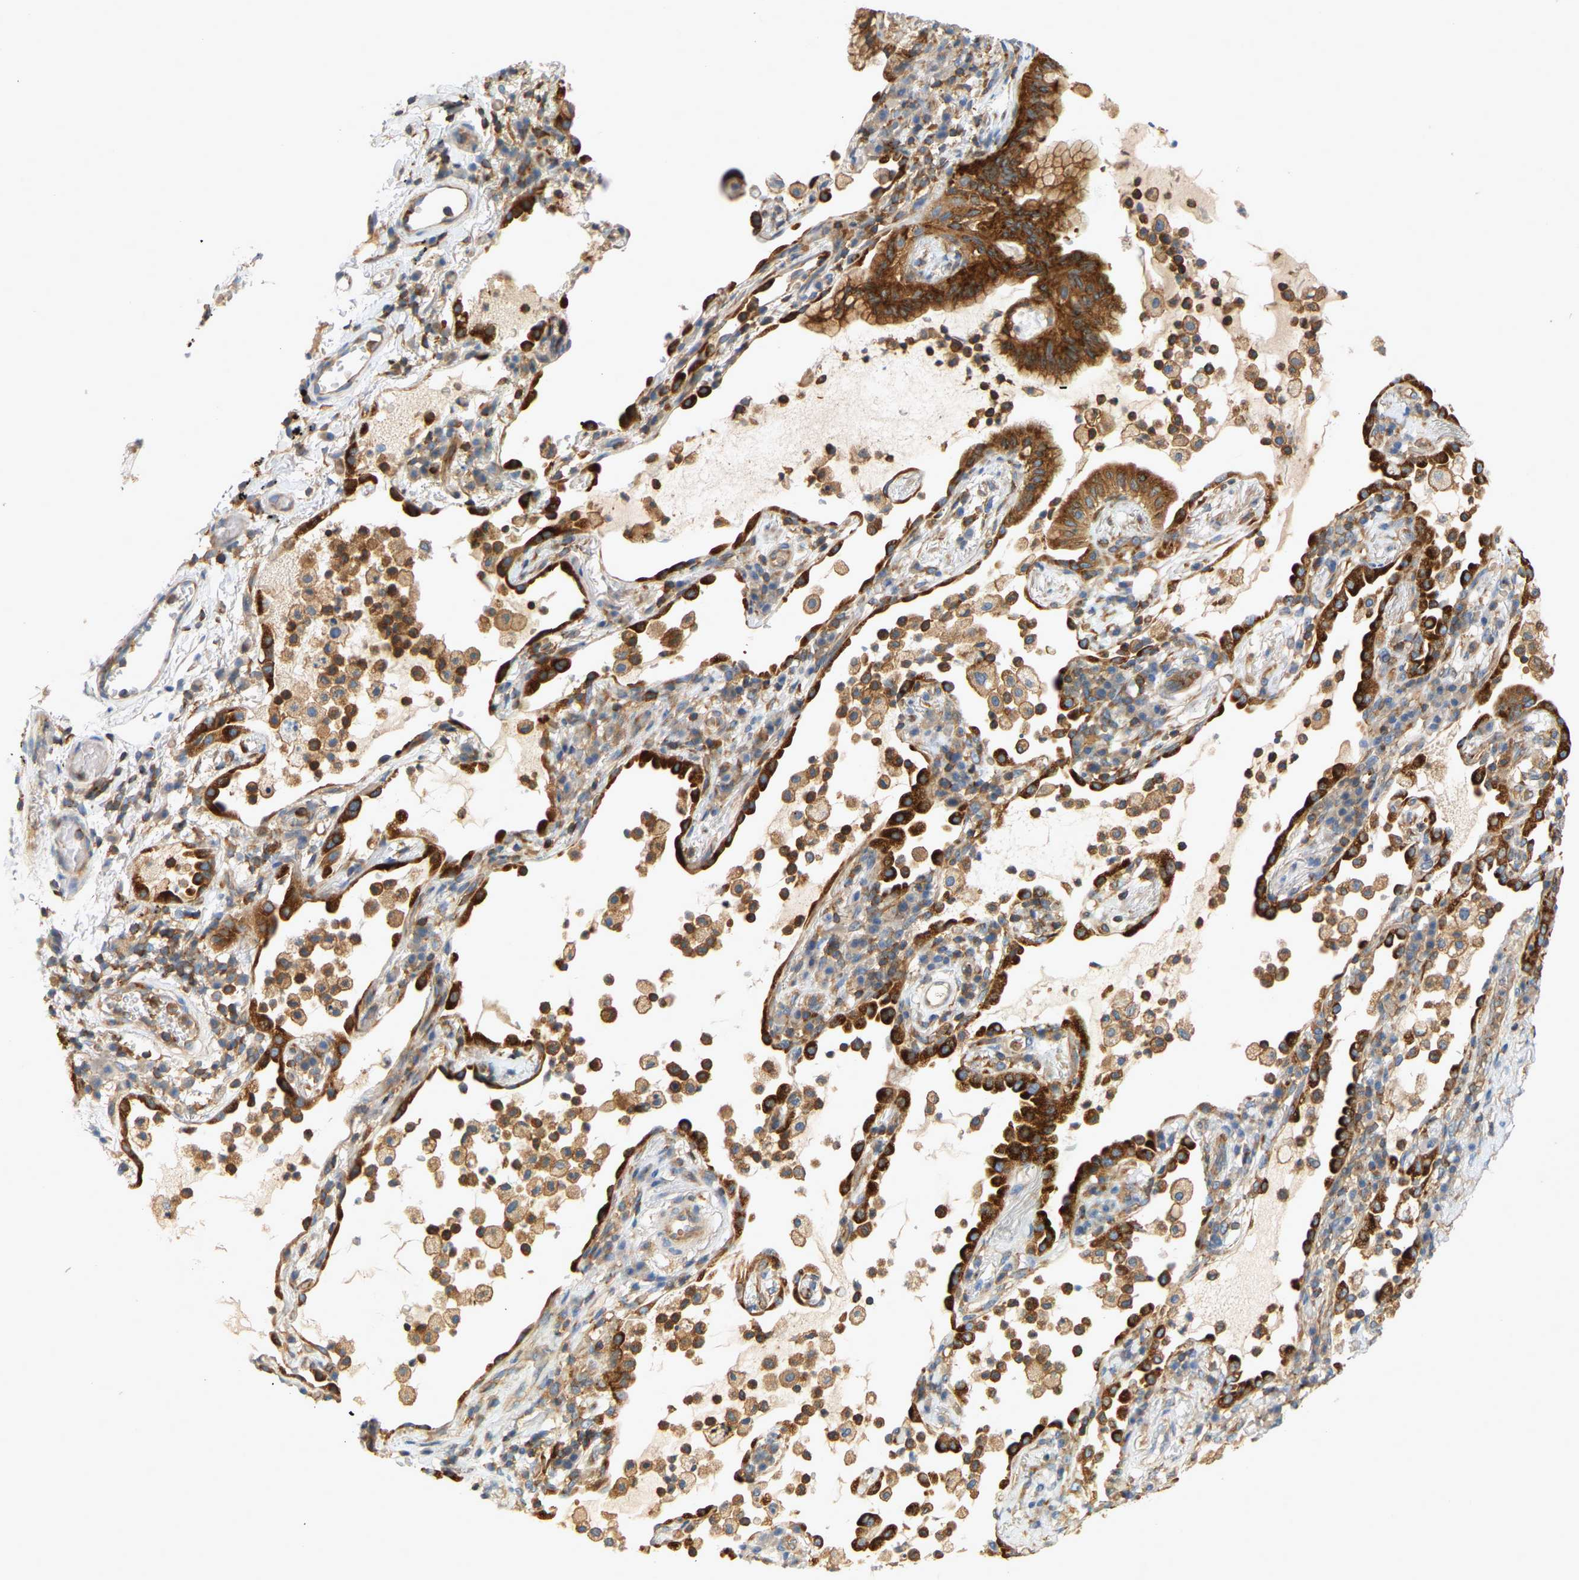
{"staining": {"intensity": "moderate", "quantity": ">75%", "location": "cytoplasmic/membranous"}, "tissue": "lung cancer", "cell_type": "Tumor cells", "image_type": "cancer", "snomed": [{"axis": "morphology", "description": "Adenocarcinoma, NOS"}, {"axis": "topography", "description": "Lung"}], "caption": "Protein analysis of adenocarcinoma (lung) tissue reveals moderate cytoplasmic/membranous staining in about >75% of tumor cells. The staining is performed using DAB (3,3'-diaminobenzidine) brown chromogen to label protein expression. The nuclei are counter-stained blue using hematoxylin.", "gene": "AKAP13", "patient": {"sex": "female", "age": 70}}